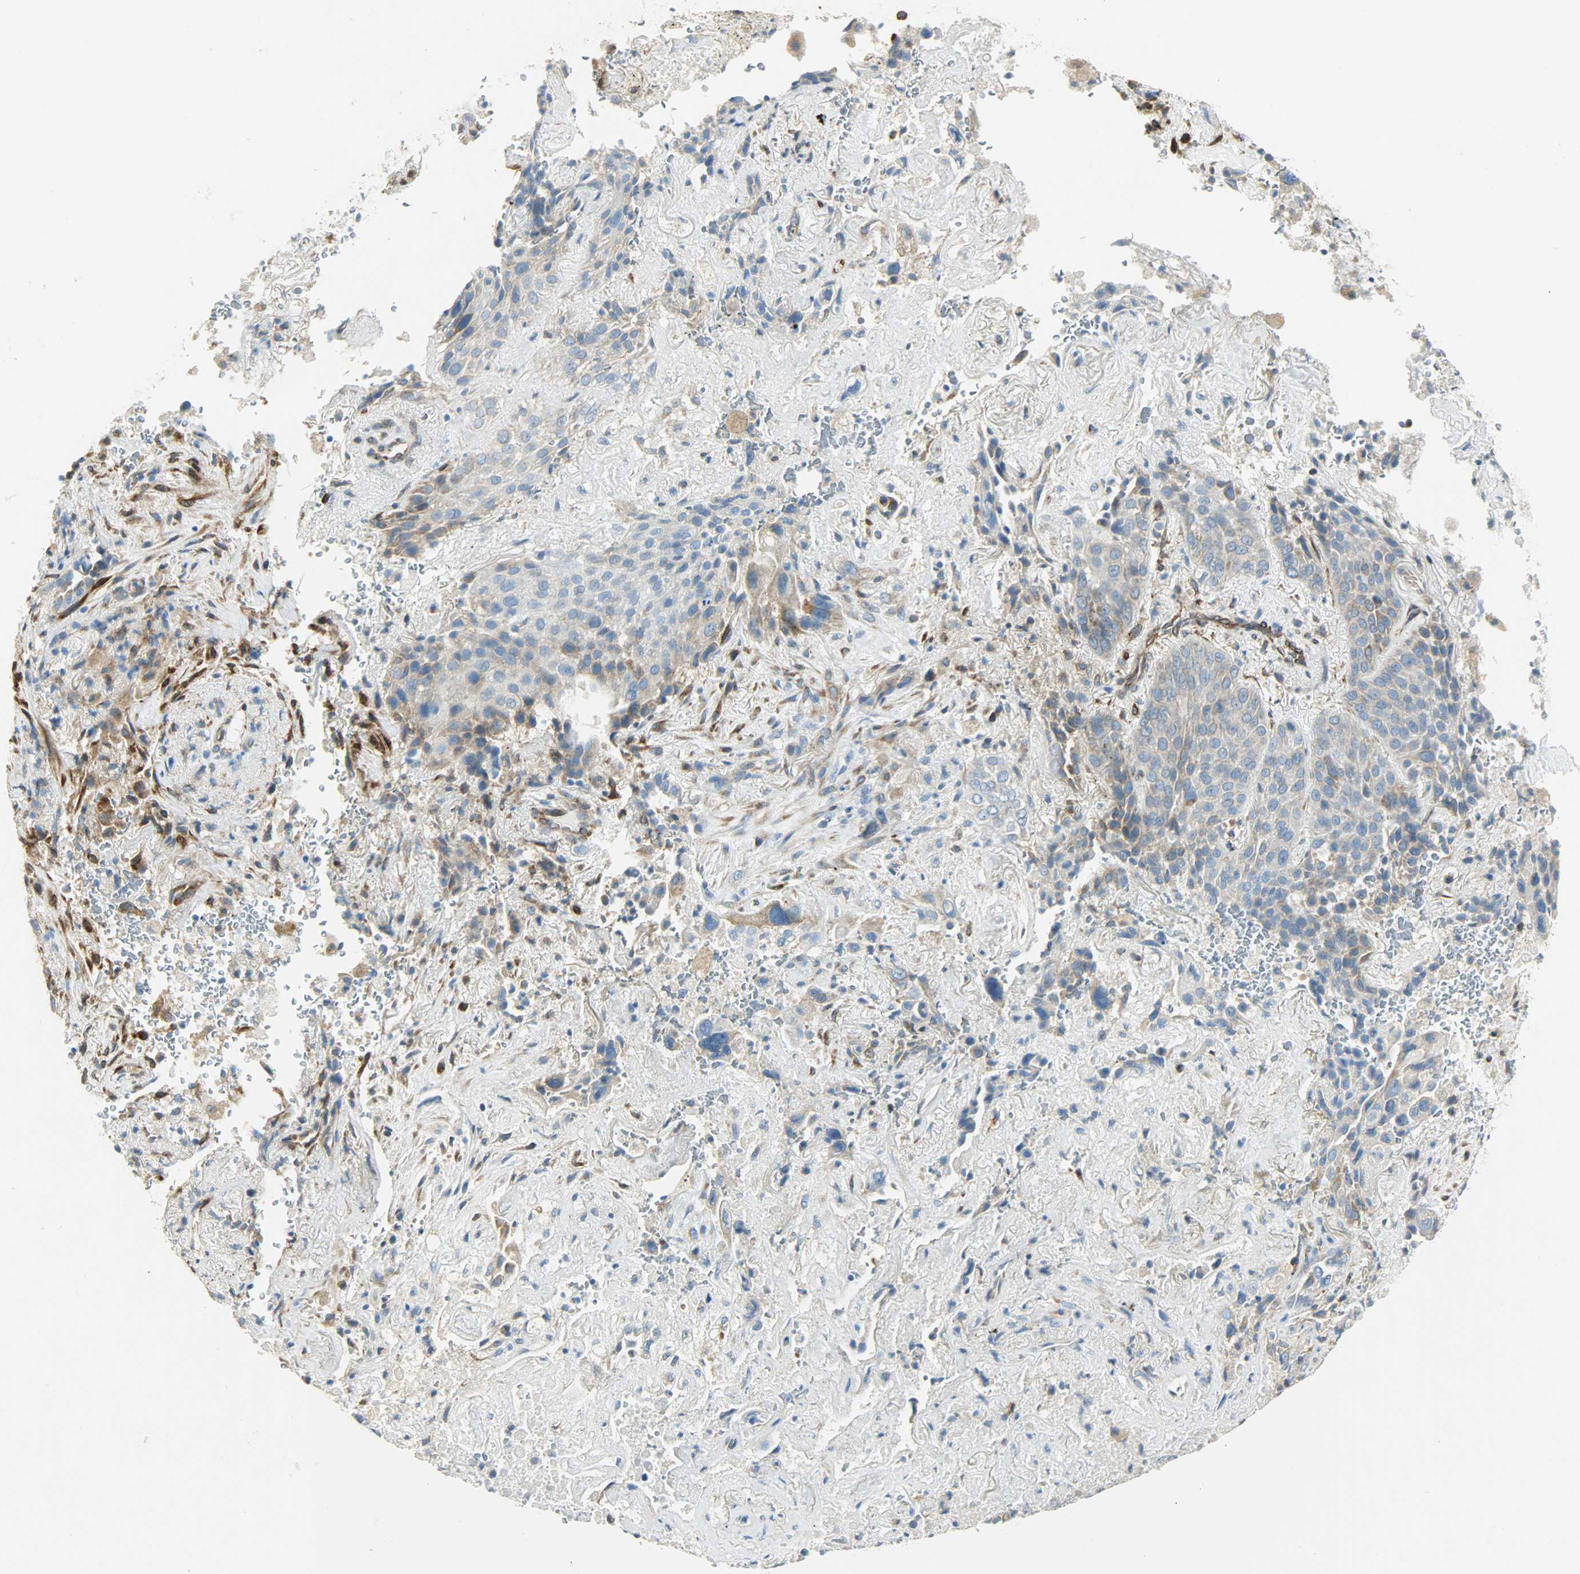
{"staining": {"intensity": "moderate", "quantity": "25%-75%", "location": "cytoplasmic/membranous"}, "tissue": "lung cancer", "cell_type": "Tumor cells", "image_type": "cancer", "snomed": [{"axis": "morphology", "description": "Squamous cell carcinoma, NOS"}, {"axis": "topography", "description": "Lung"}], "caption": "There is medium levels of moderate cytoplasmic/membranous expression in tumor cells of lung cancer, as demonstrated by immunohistochemical staining (brown color).", "gene": "PKD2", "patient": {"sex": "male", "age": 54}}